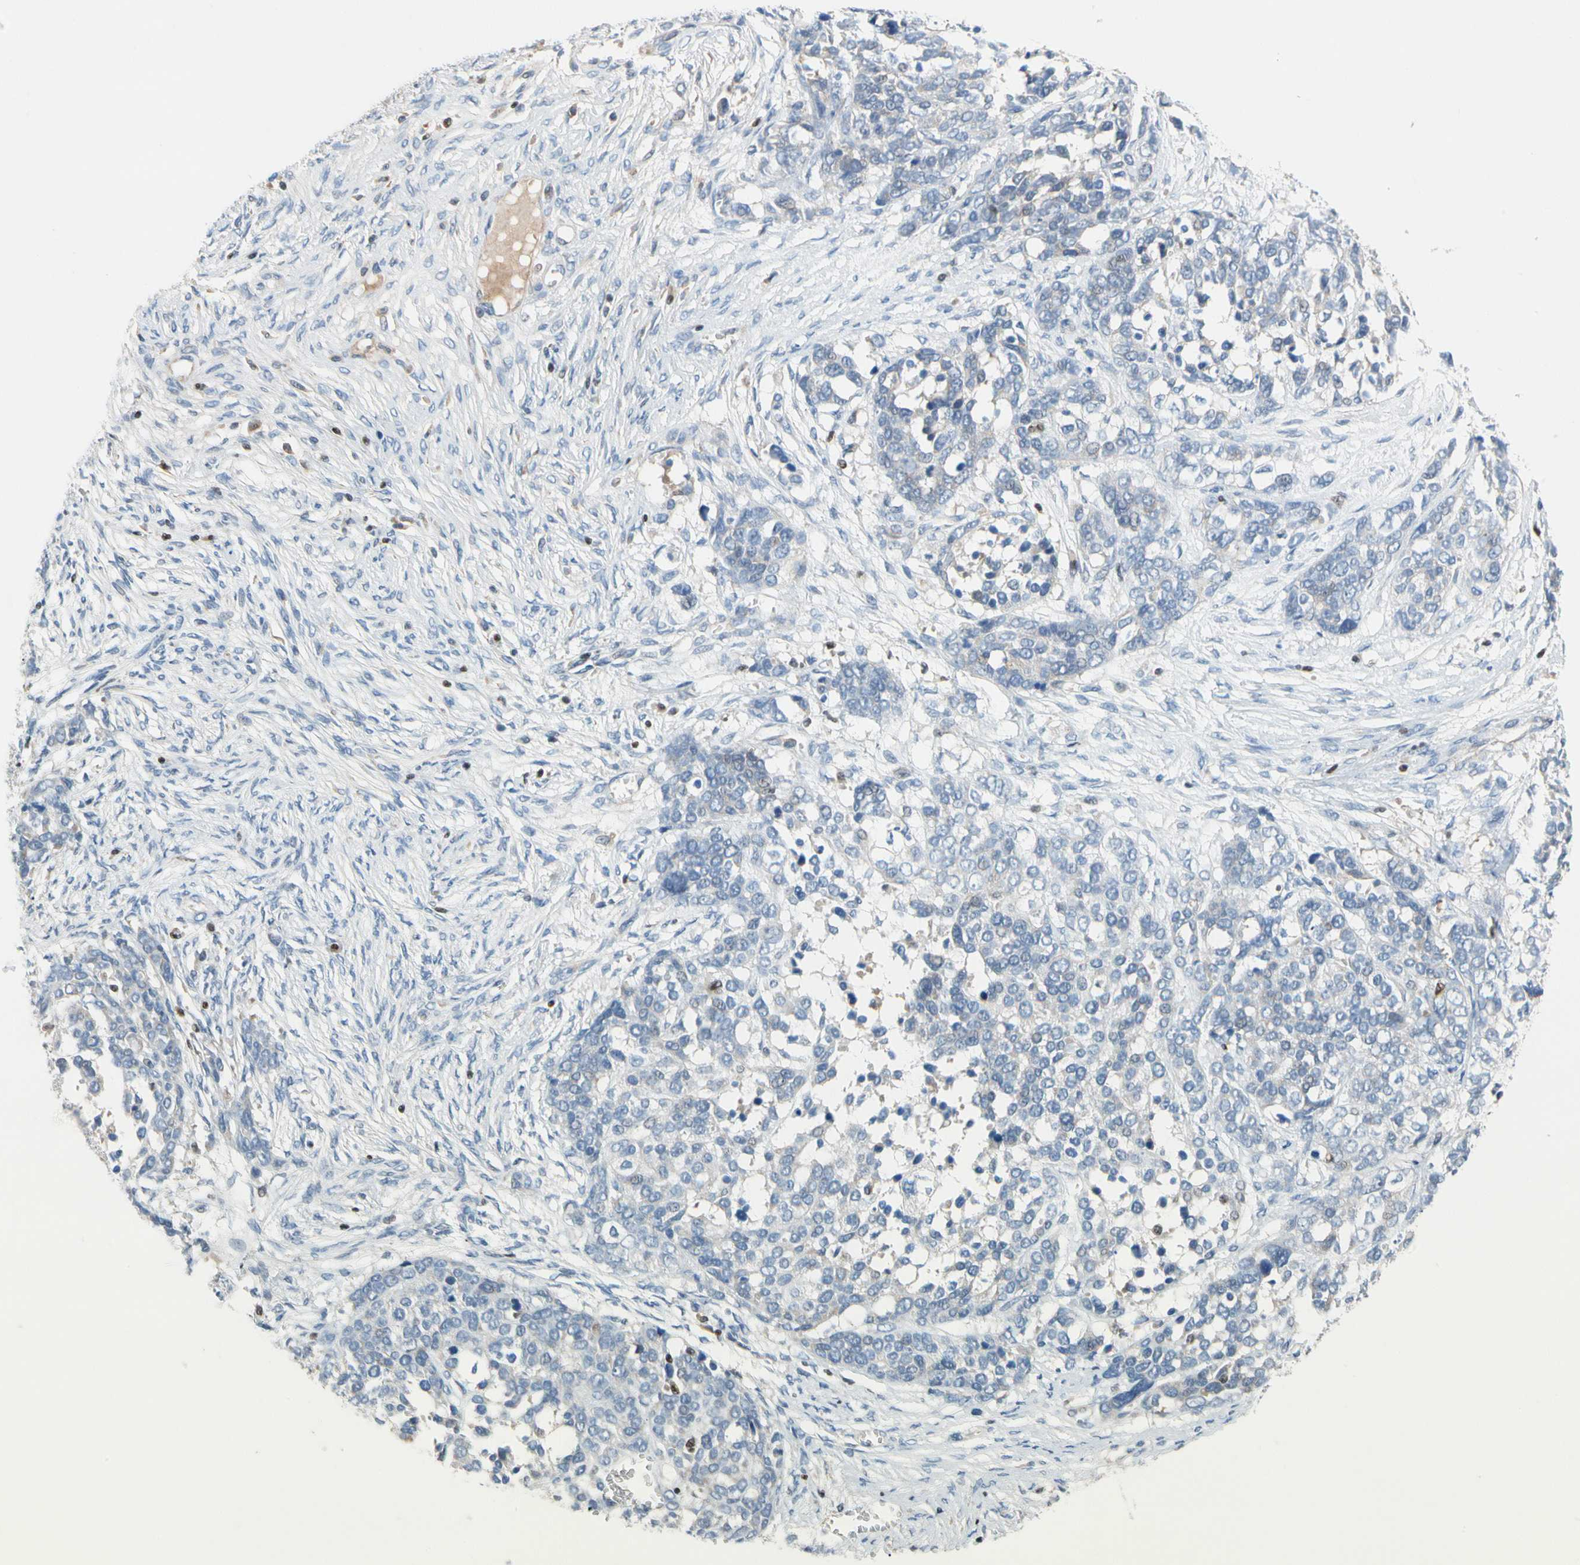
{"staining": {"intensity": "negative", "quantity": "none", "location": "none"}, "tissue": "ovarian cancer", "cell_type": "Tumor cells", "image_type": "cancer", "snomed": [{"axis": "morphology", "description": "Cystadenocarcinoma, serous, NOS"}, {"axis": "topography", "description": "Ovary"}], "caption": "High magnification brightfield microscopy of ovarian cancer (serous cystadenocarcinoma) stained with DAB (brown) and counterstained with hematoxylin (blue): tumor cells show no significant expression.", "gene": "SP140", "patient": {"sex": "female", "age": 44}}